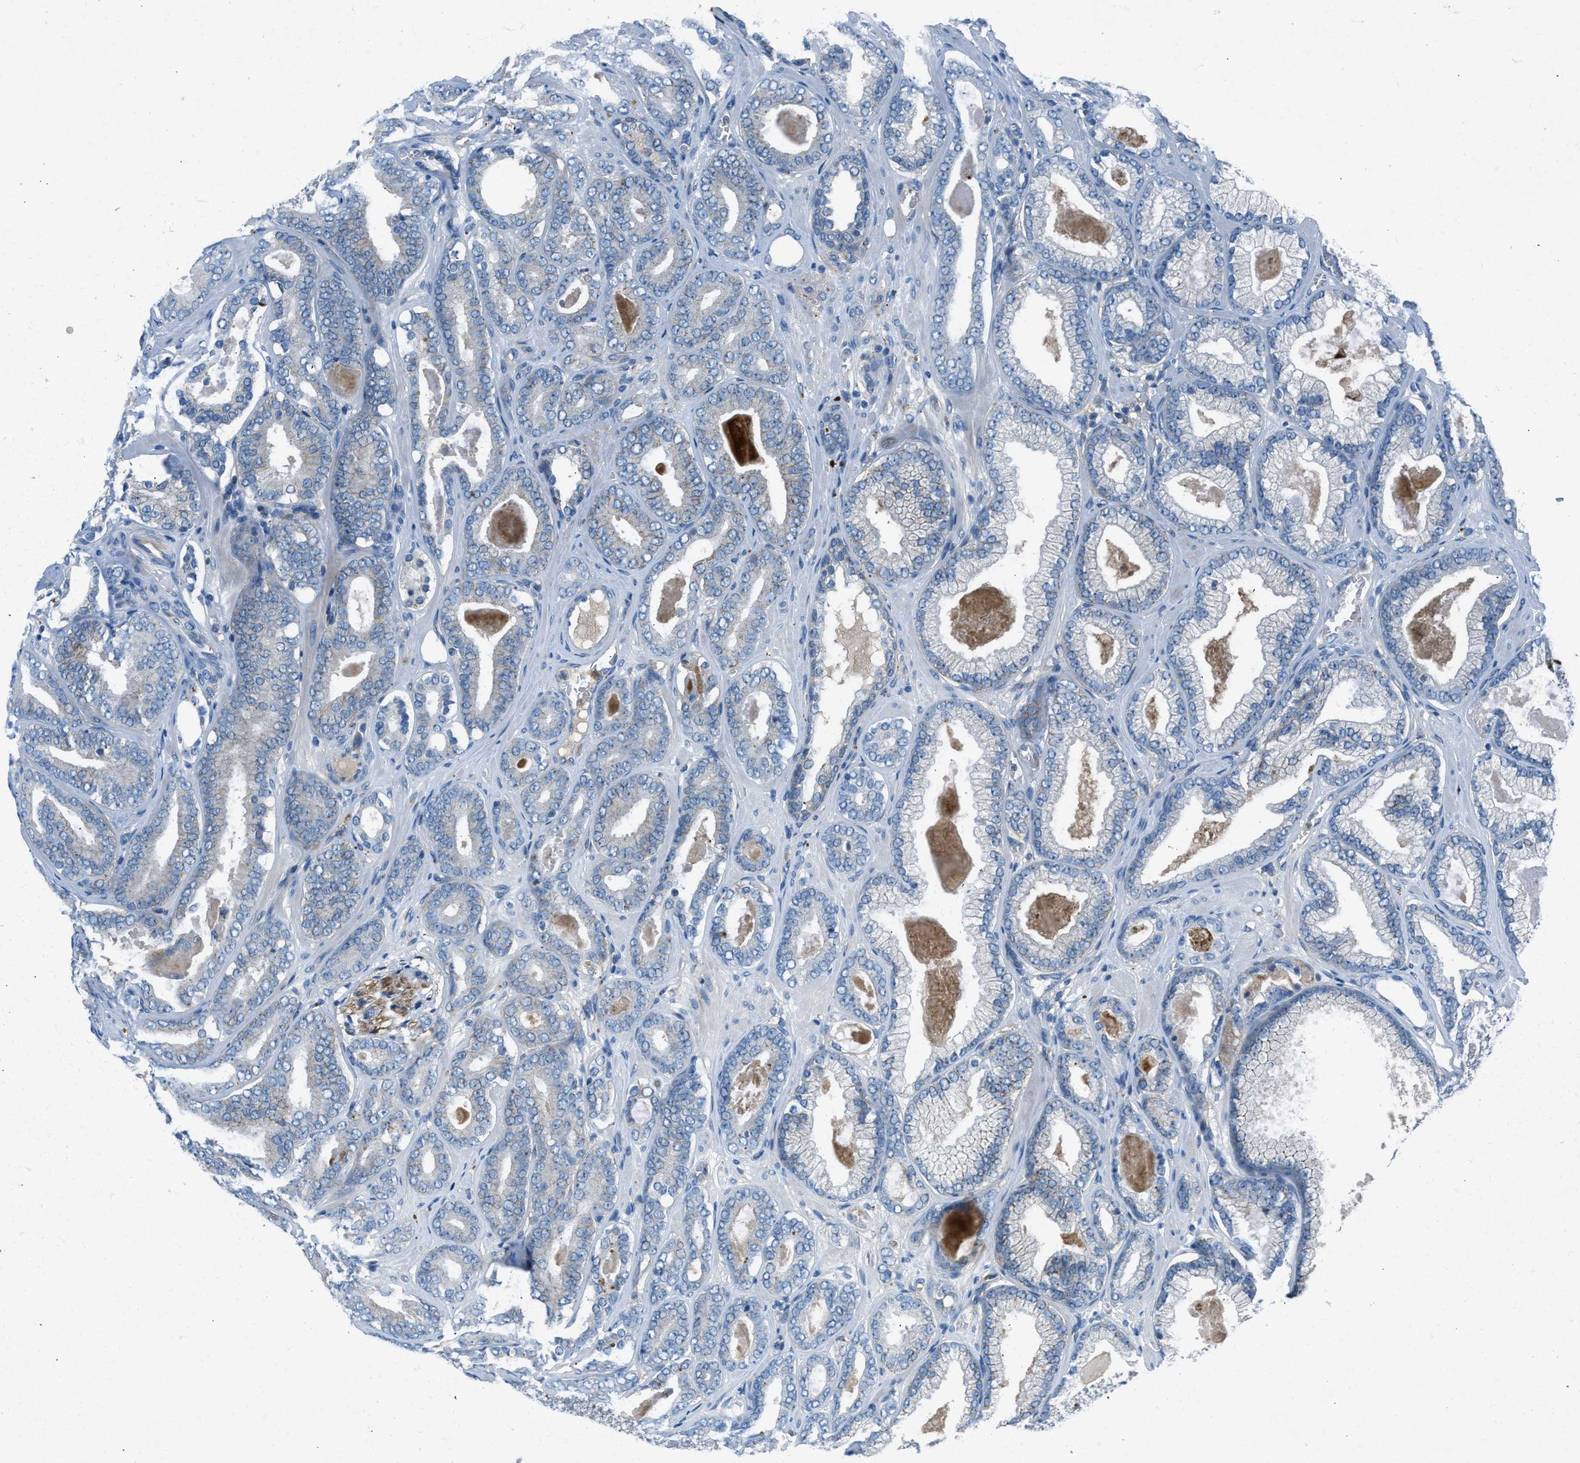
{"staining": {"intensity": "negative", "quantity": "none", "location": "none"}, "tissue": "prostate cancer", "cell_type": "Tumor cells", "image_type": "cancer", "snomed": [{"axis": "morphology", "description": "Adenocarcinoma, High grade"}, {"axis": "topography", "description": "Prostate"}], "caption": "High magnification brightfield microscopy of high-grade adenocarcinoma (prostate) stained with DAB (3,3'-diaminobenzidine) (brown) and counterstained with hematoxylin (blue): tumor cells show no significant staining.", "gene": "BMP1", "patient": {"sex": "male", "age": 60}}